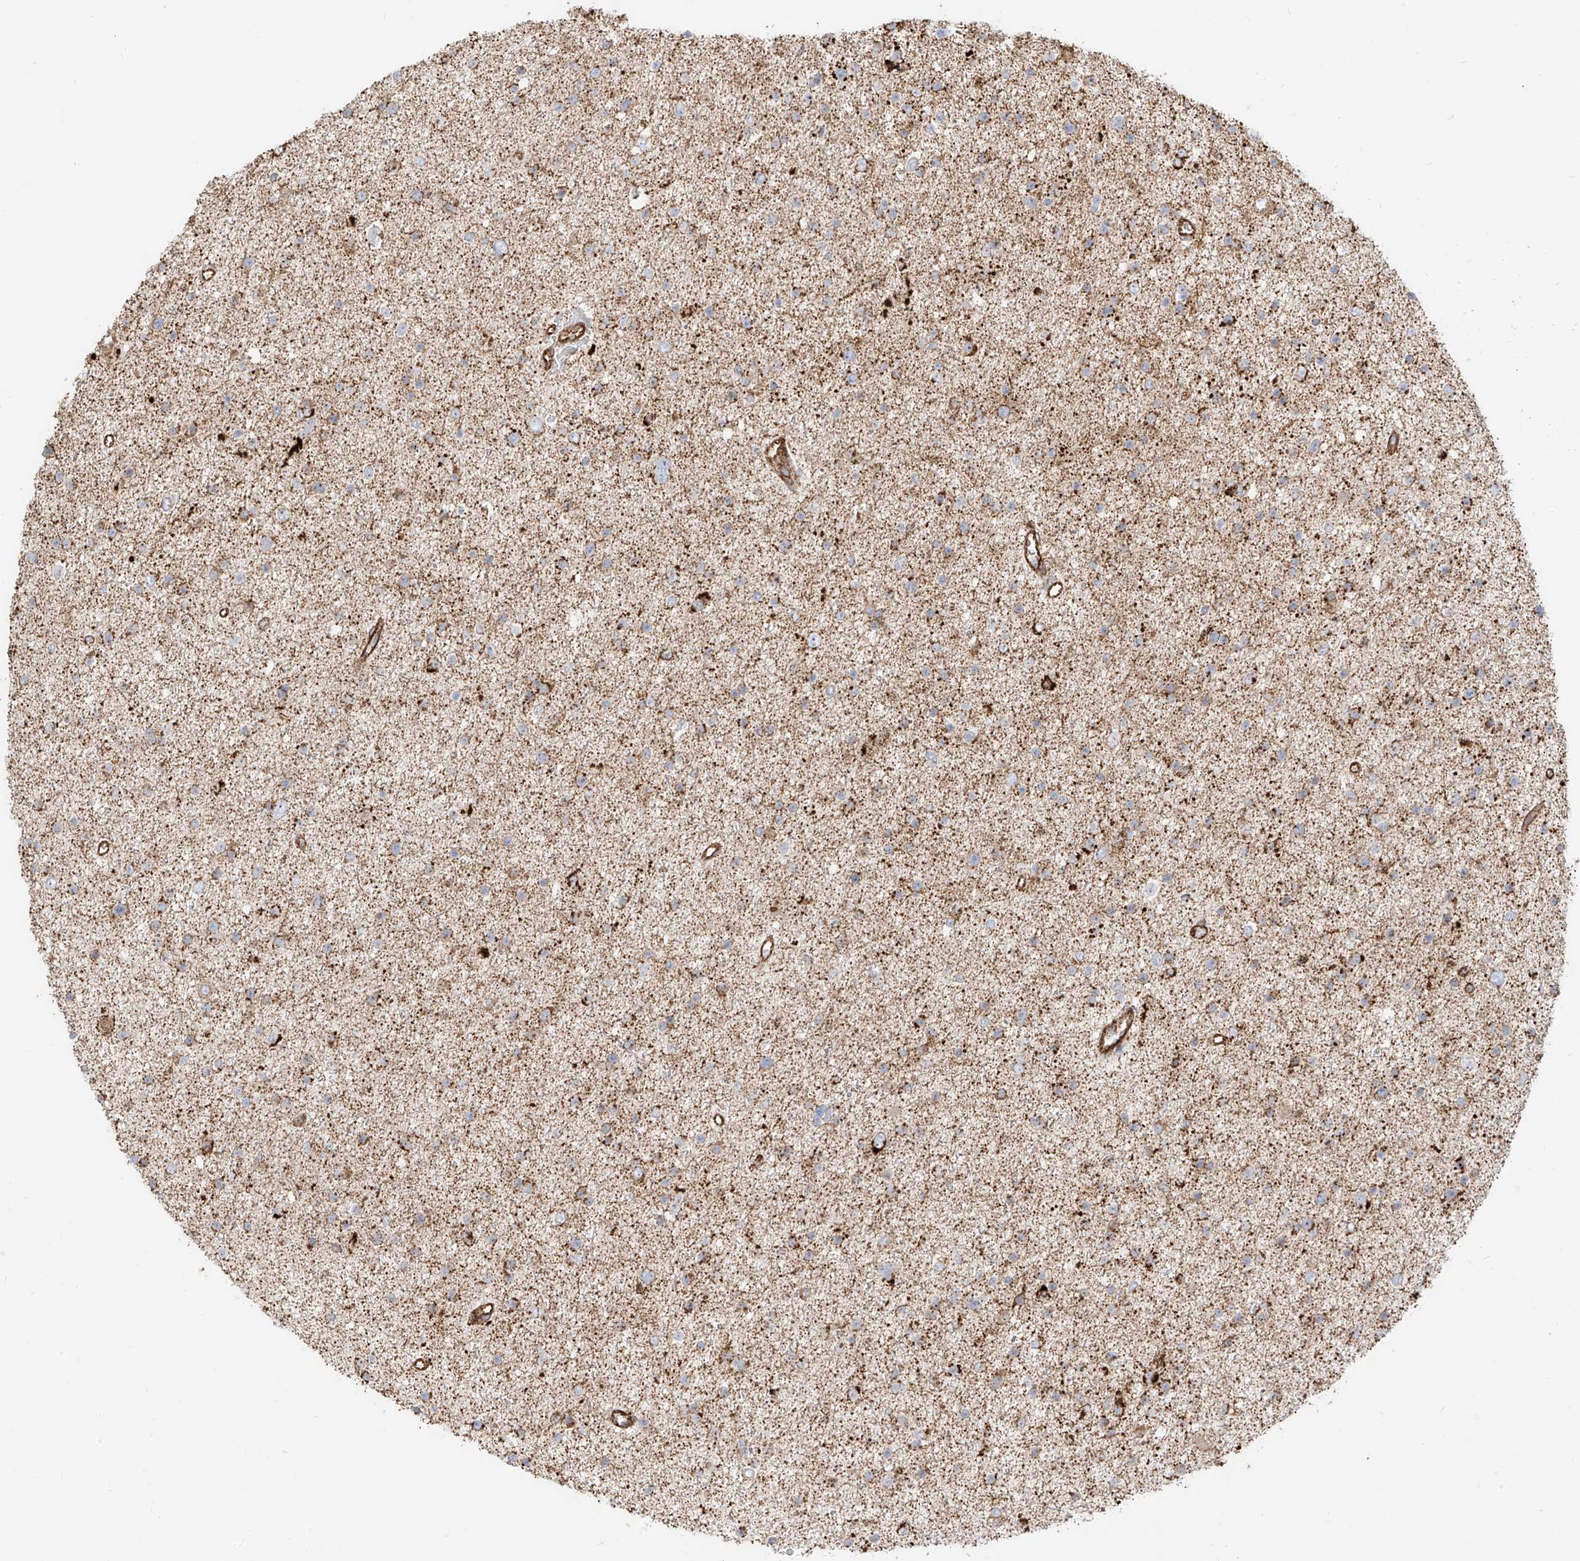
{"staining": {"intensity": "moderate", "quantity": "25%-75%", "location": "cytoplasmic/membranous"}, "tissue": "glioma", "cell_type": "Tumor cells", "image_type": "cancer", "snomed": [{"axis": "morphology", "description": "Glioma, malignant, Low grade"}, {"axis": "topography", "description": "Brain"}], "caption": "The micrograph reveals a brown stain indicating the presence of a protein in the cytoplasmic/membranous of tumor cells in malignant glioma (low-grade). The protein is stained brown, and the nuclei are stained in blue (DAB (3,3'-diaminobenzidine) IHC with brightfield microscopy, high magnification).", "gene": "PLCL1", "patient": {"sex": "female", "age": 37}}